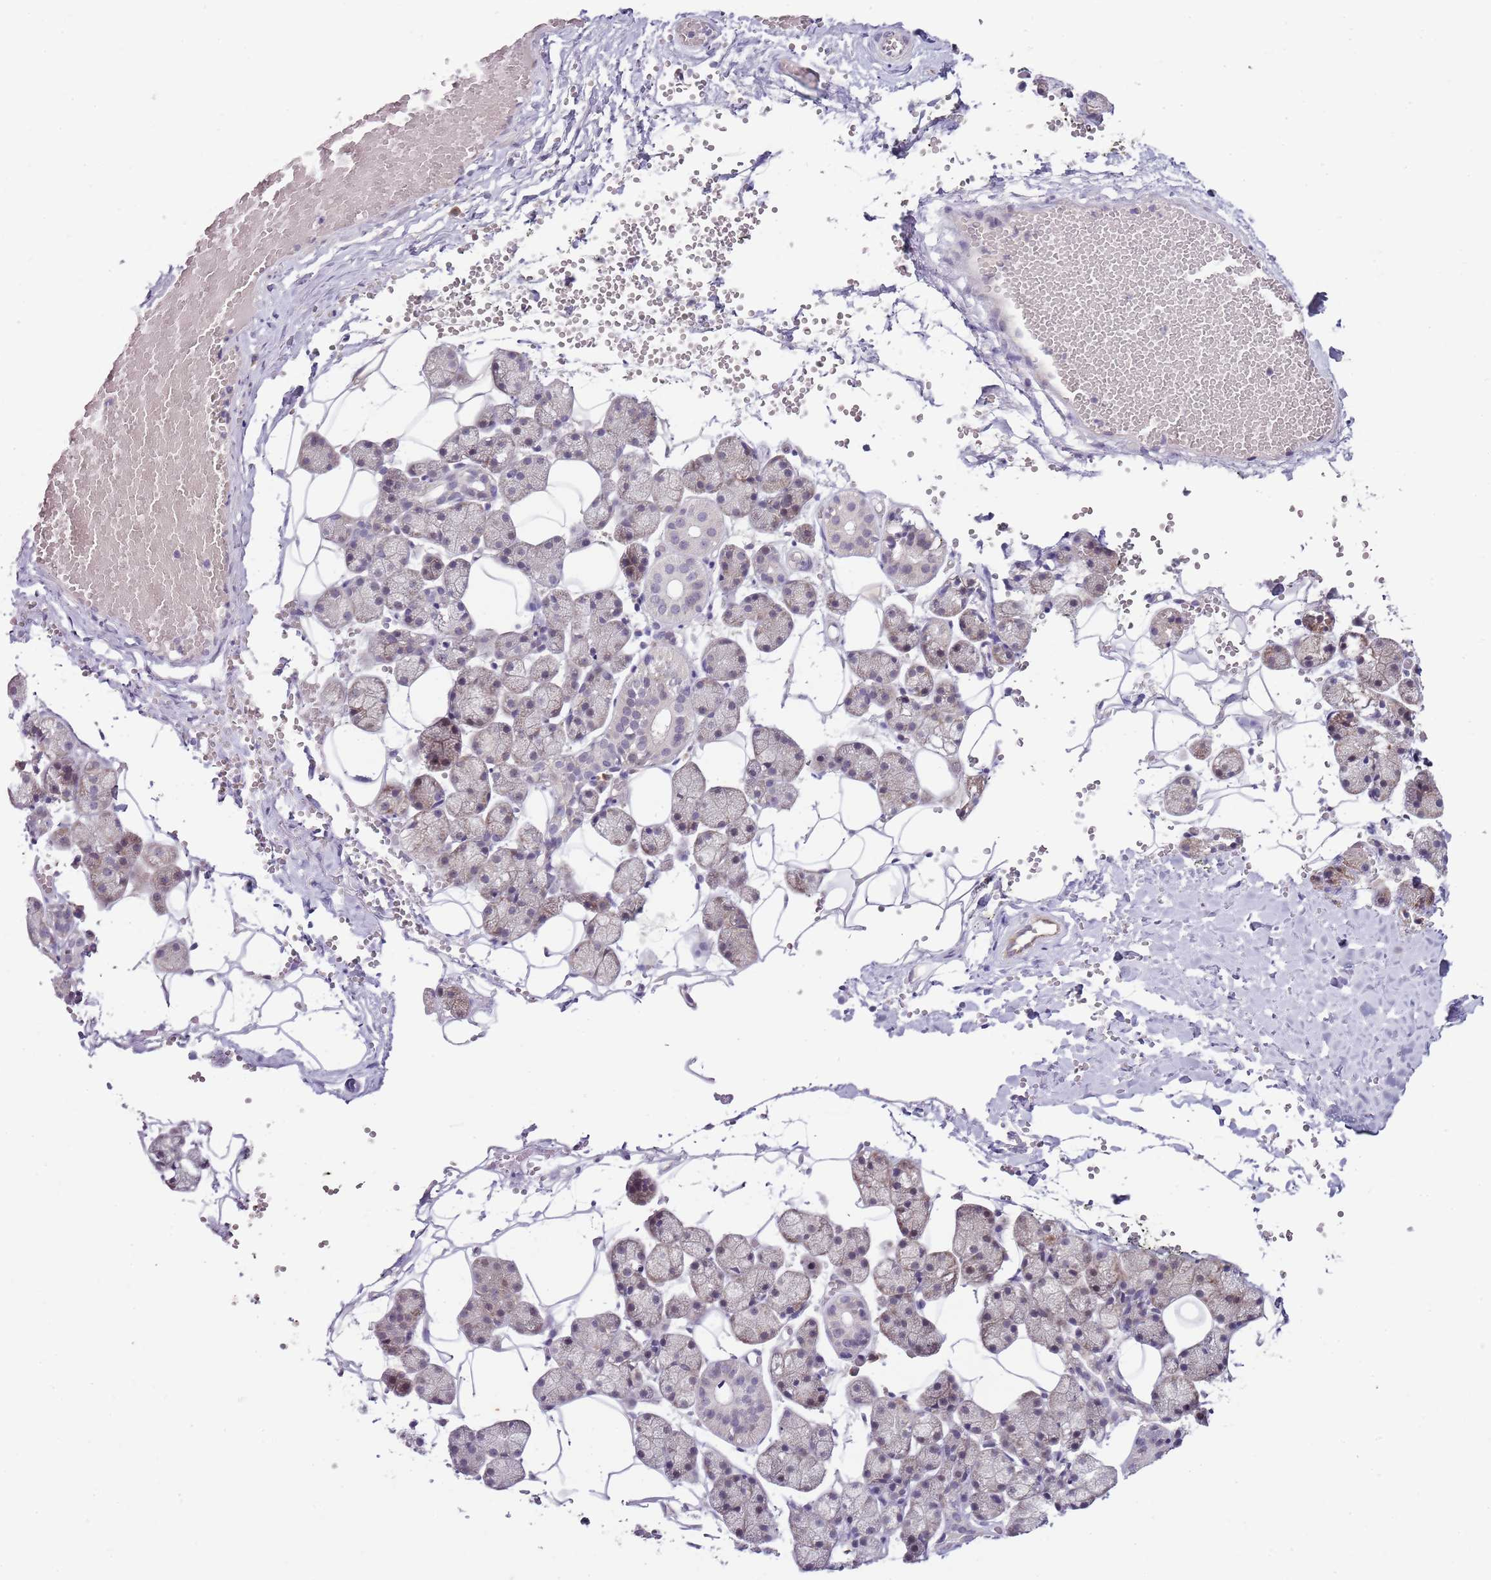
{"staining": {"intensity": "moderate", "quantity": "<25%", "location": "cytoplasmic/membranous"}, "tissue": "salivary gland", "cell_type": "Glandular cells", "image_type": "normal", "snomed": [{"axis": "morphology", "description": "Normal tissue, NOS"}, {"axis": "topography", "description": "Salivary gland"}], "caption": "Immunohistochemical staining of unremarkable human salivary gland shows <25% levels of moderate cytoplasmic/membranous protein expression in approximately <25% of glandular cells. (Brightfield microscopy of DAB IHC at high magnification).", "gene": "FBXL22", "patient": {"sex": "female", "age": 33}}